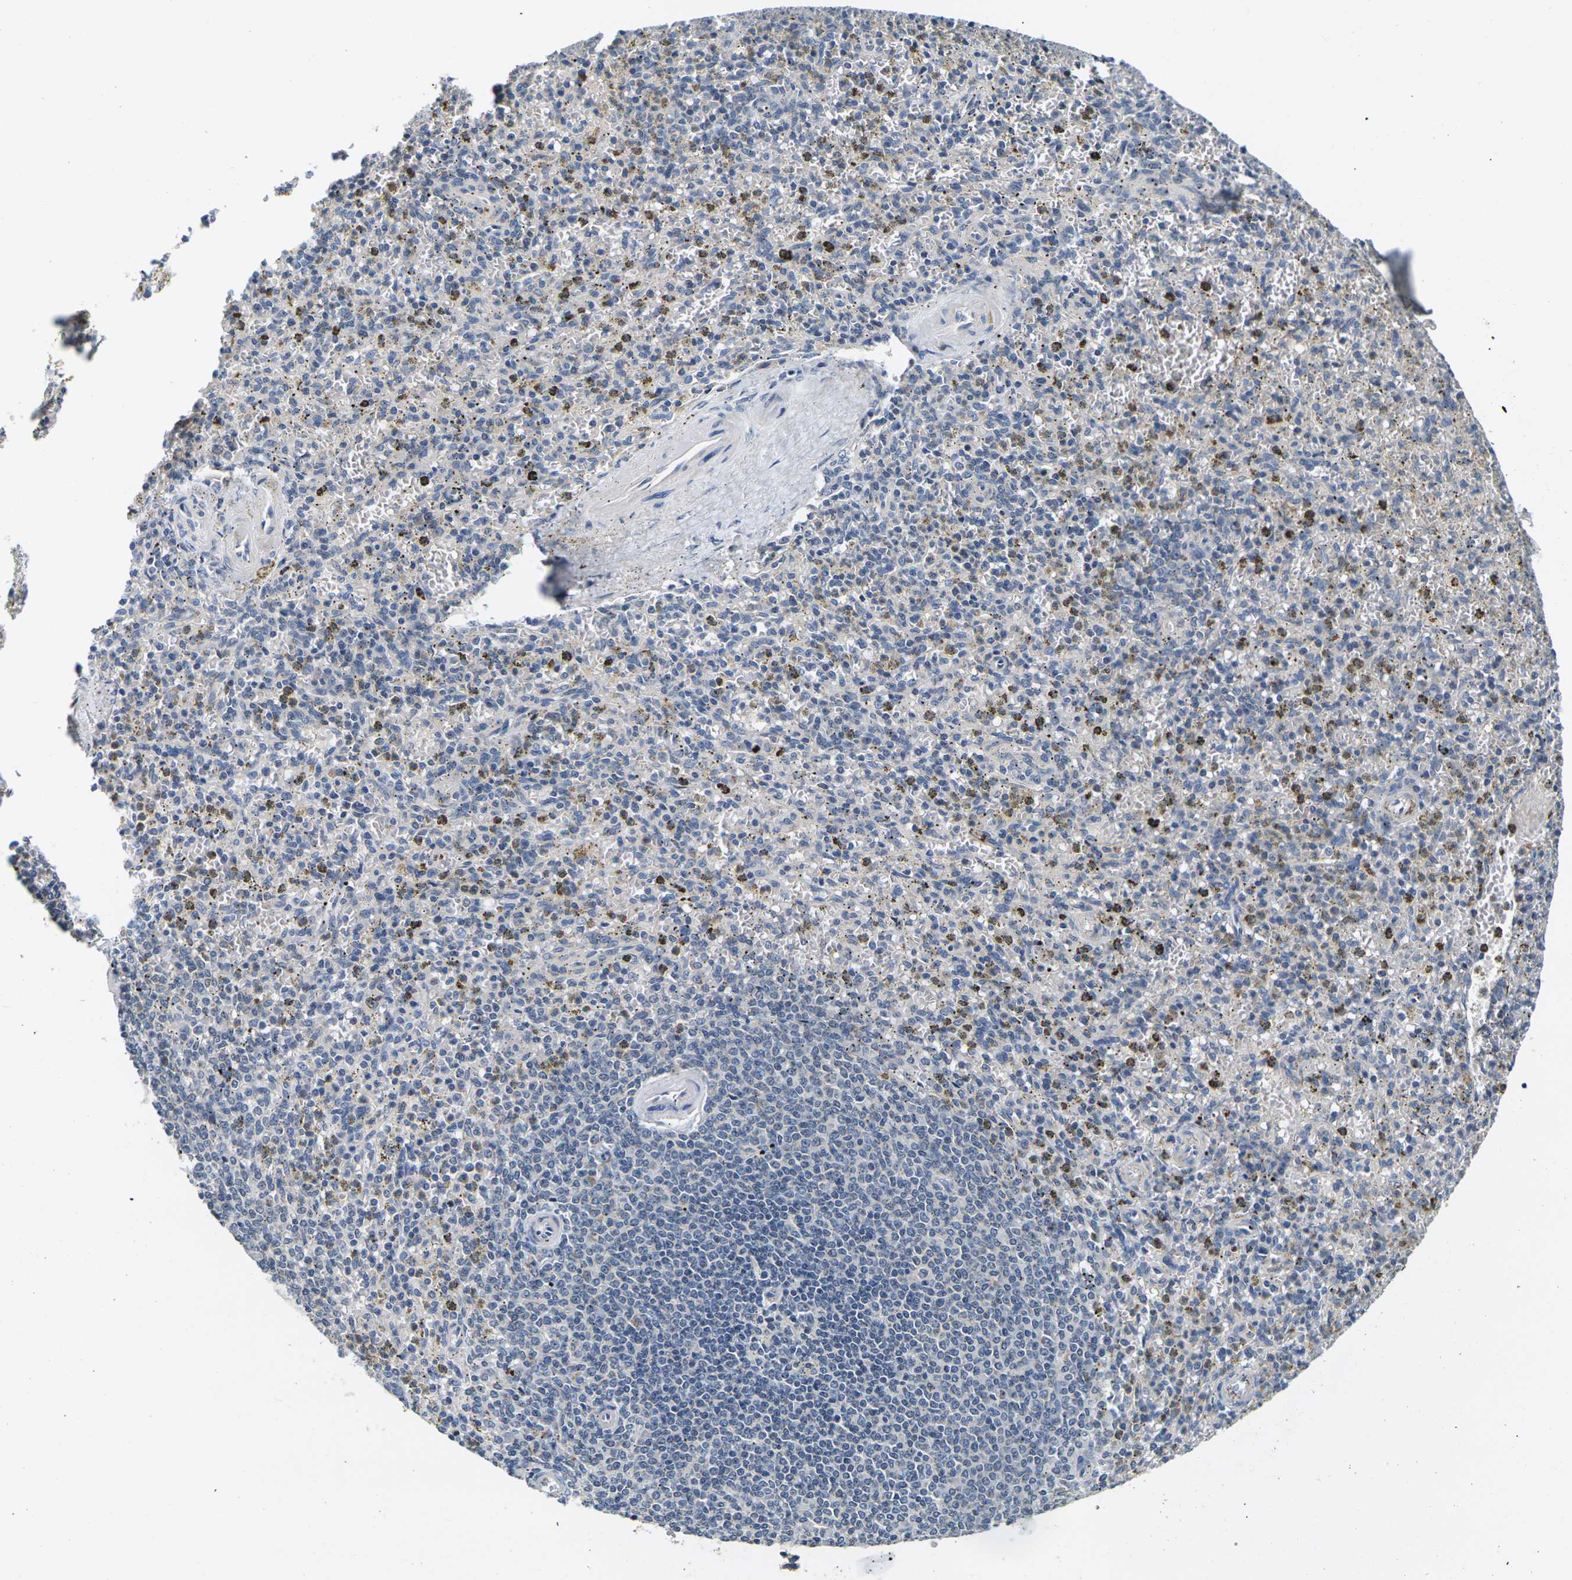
{"staining": {"intensity": "weak", "quantity": "<25%", "location": "cytoplasmic/membranous"}, "tissue": "spleen", "cell_type": "Cells in red pulp", "image_type": "normal", "snomed": [{"axis": "morphology", "description": "Normal tissue, NOS"}, {"axis": "topography", "description": "Spleen"}], "caption": "A micrograph of human spleen is negative for staining in cells in red pulp. (DAB immunohistochemistry (IHC), high magnification).", "gene": "SHISAL2B", "patient": {"sex": "male", "age": 72}}